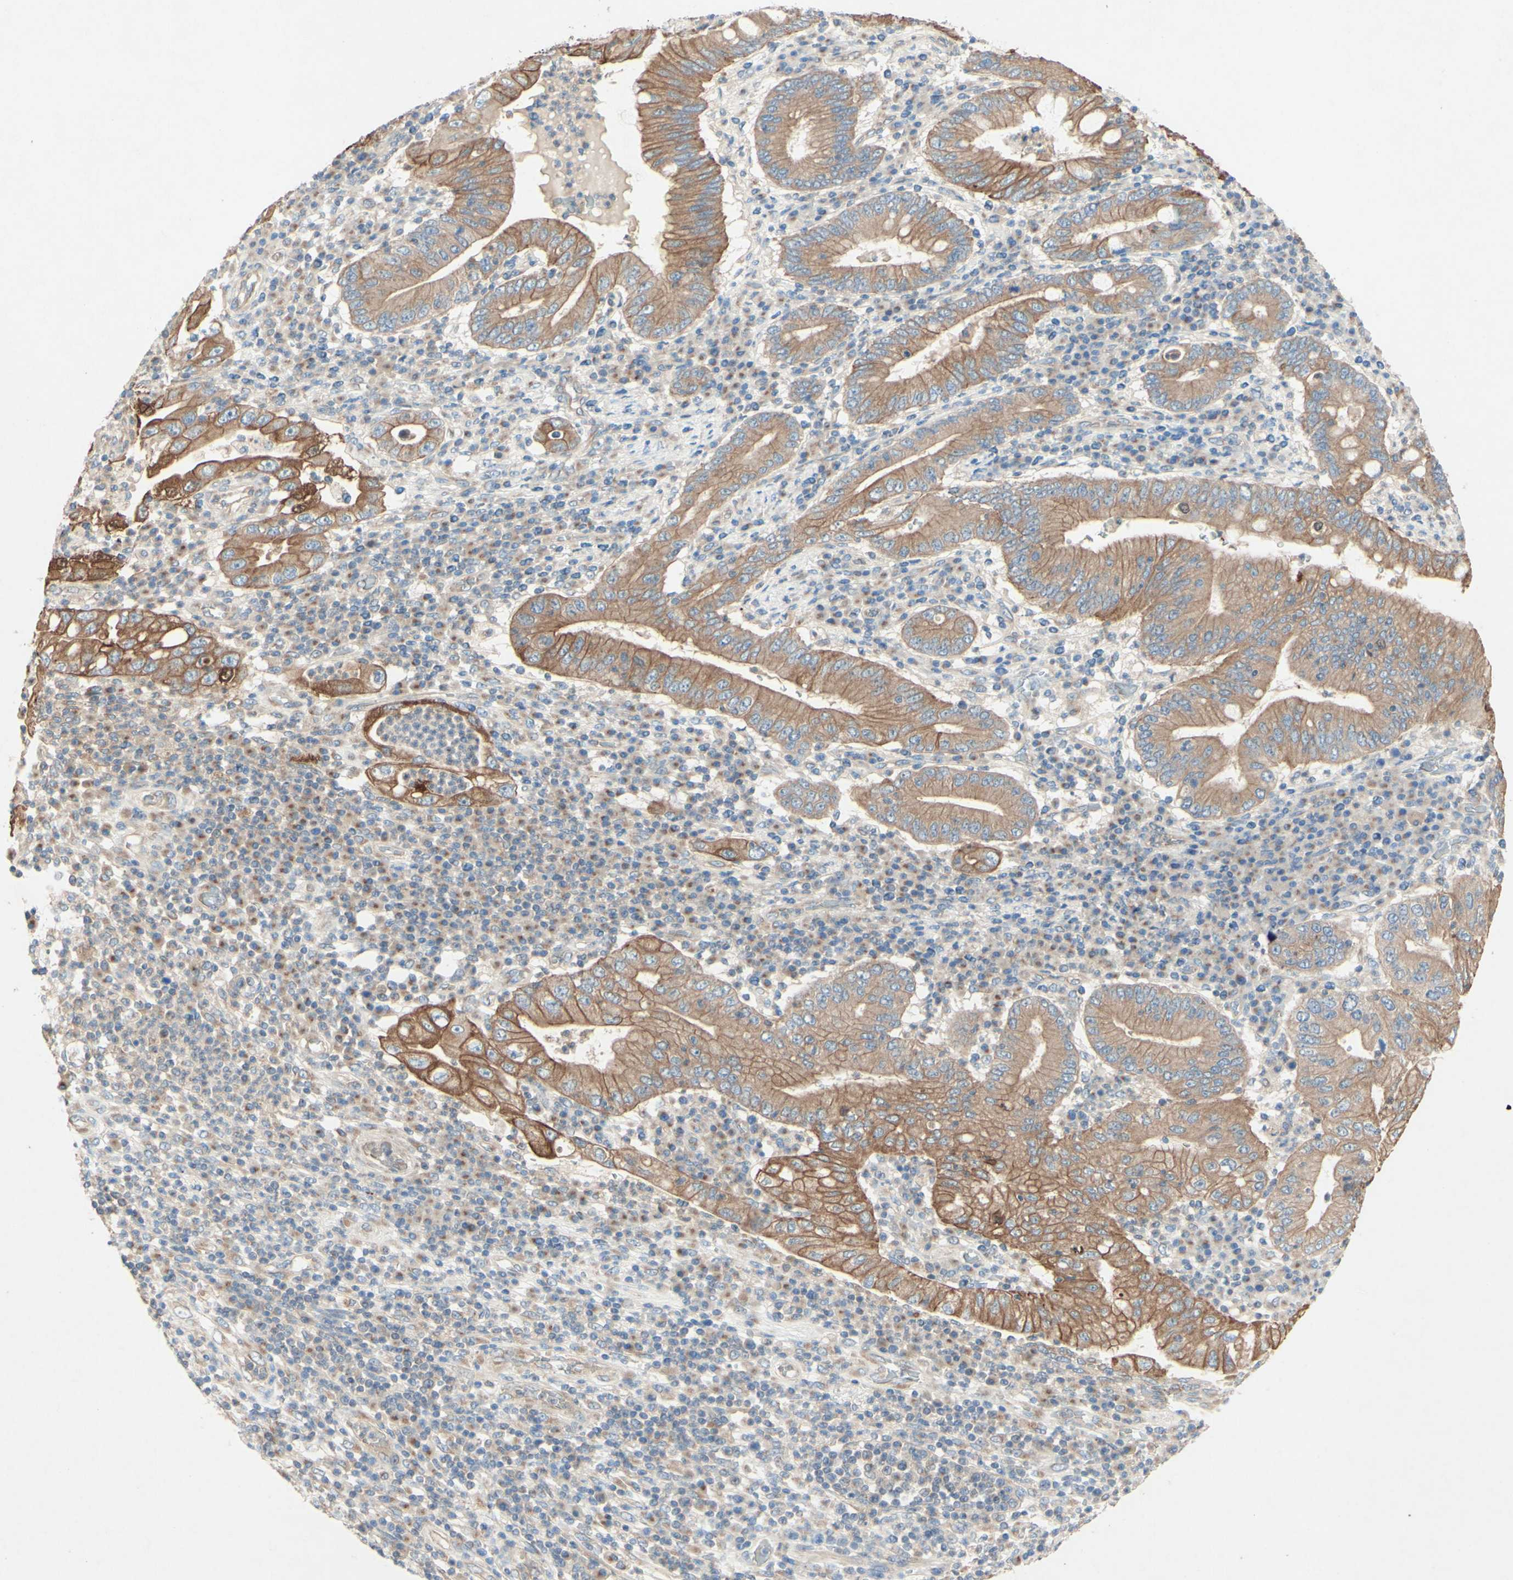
{"staining": {"intensity": "moderate", "quantity": ">75%", "location": "cytoplasmic/membranous"}, "tissue": "stomach cancer", "cell_type": "Tumor cells", "image_type": "cancer", "snomed": [{"axis": "morphology", "description": "Normal tissue, NOS"}, {"axis": "morphology", "description": "Adenocarcinoma, NOS"}, {"axis": "topography", "description": "Esophagus"}, {"axis": "topography", "description": "Stomach, upper"}, {"axis": "topography", "description": "Peripheral nerve tissue"}], "caption": "Immunohistochemistry (IHC) of human stomach cancer displays medium levels of moderate cytoplasmic/membranous staining in about >75% of tumor cells. (brown staining indicates protein expression, while blue staining denotes nuclei).", "gene": "MTM1", "patient": {"sex": "male", "age": 62}}